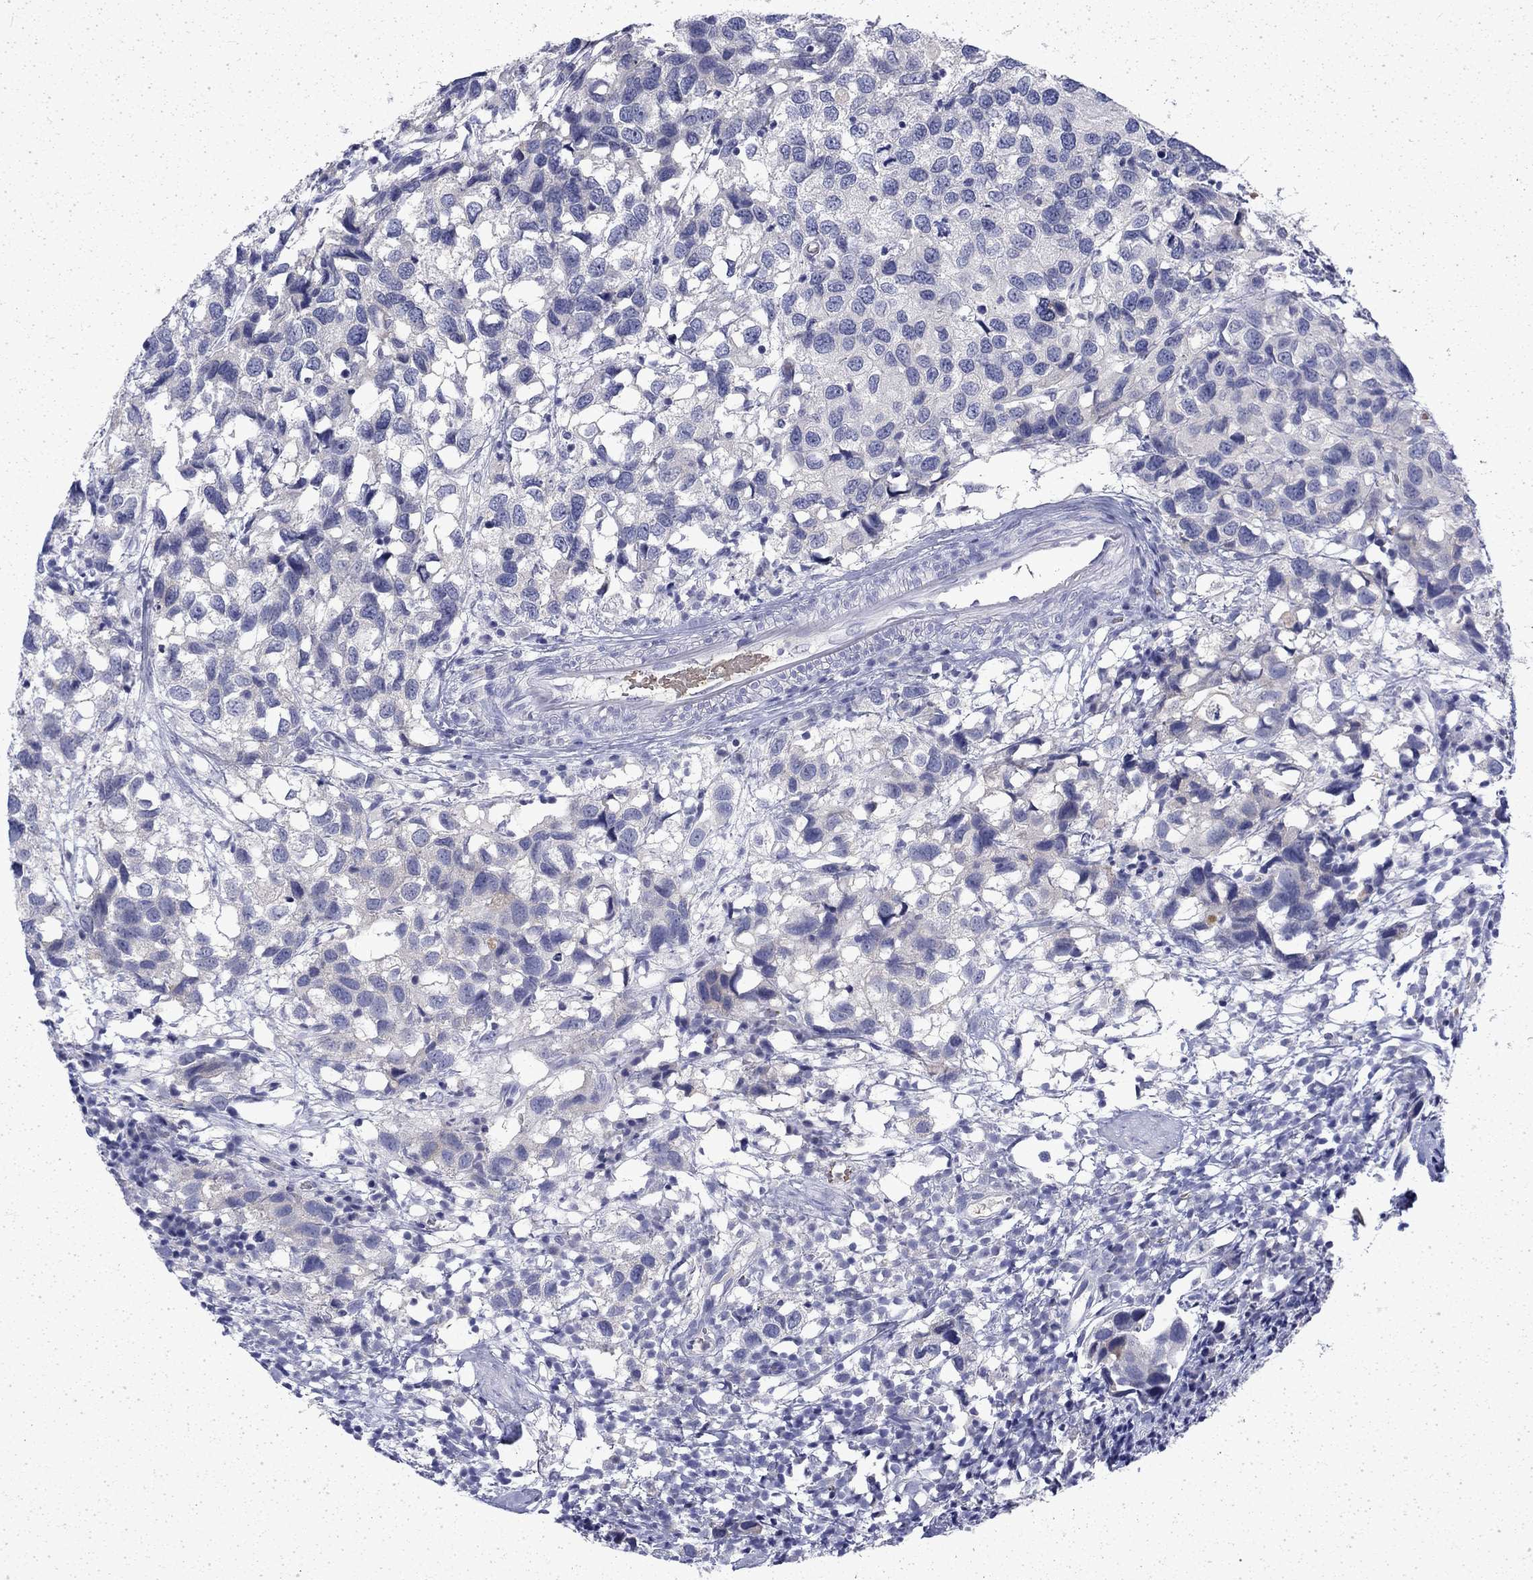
{"staining": {"intensity": "negative", "quantity": "none", "location": "none"}, "tissue": "urothelial cancer", "cell_type": "Tumor cells", "image_type": "cancer", "snomed": [{"axis": "morphology", "description": "Urothelial carcinoma, High grade"}, {"axis": "topography", "description": "Urinary bladder"}], "caption": "Immunohistochemical staining of human urothelial cancer shows no significant positivity in tumor cells. (DAB (3,3'-diaminobenzidine) immunohistochemistry with hematoxylin counter stain).", "gene": "ENPP6", "patient": {"sex": "male", "age": 79}}